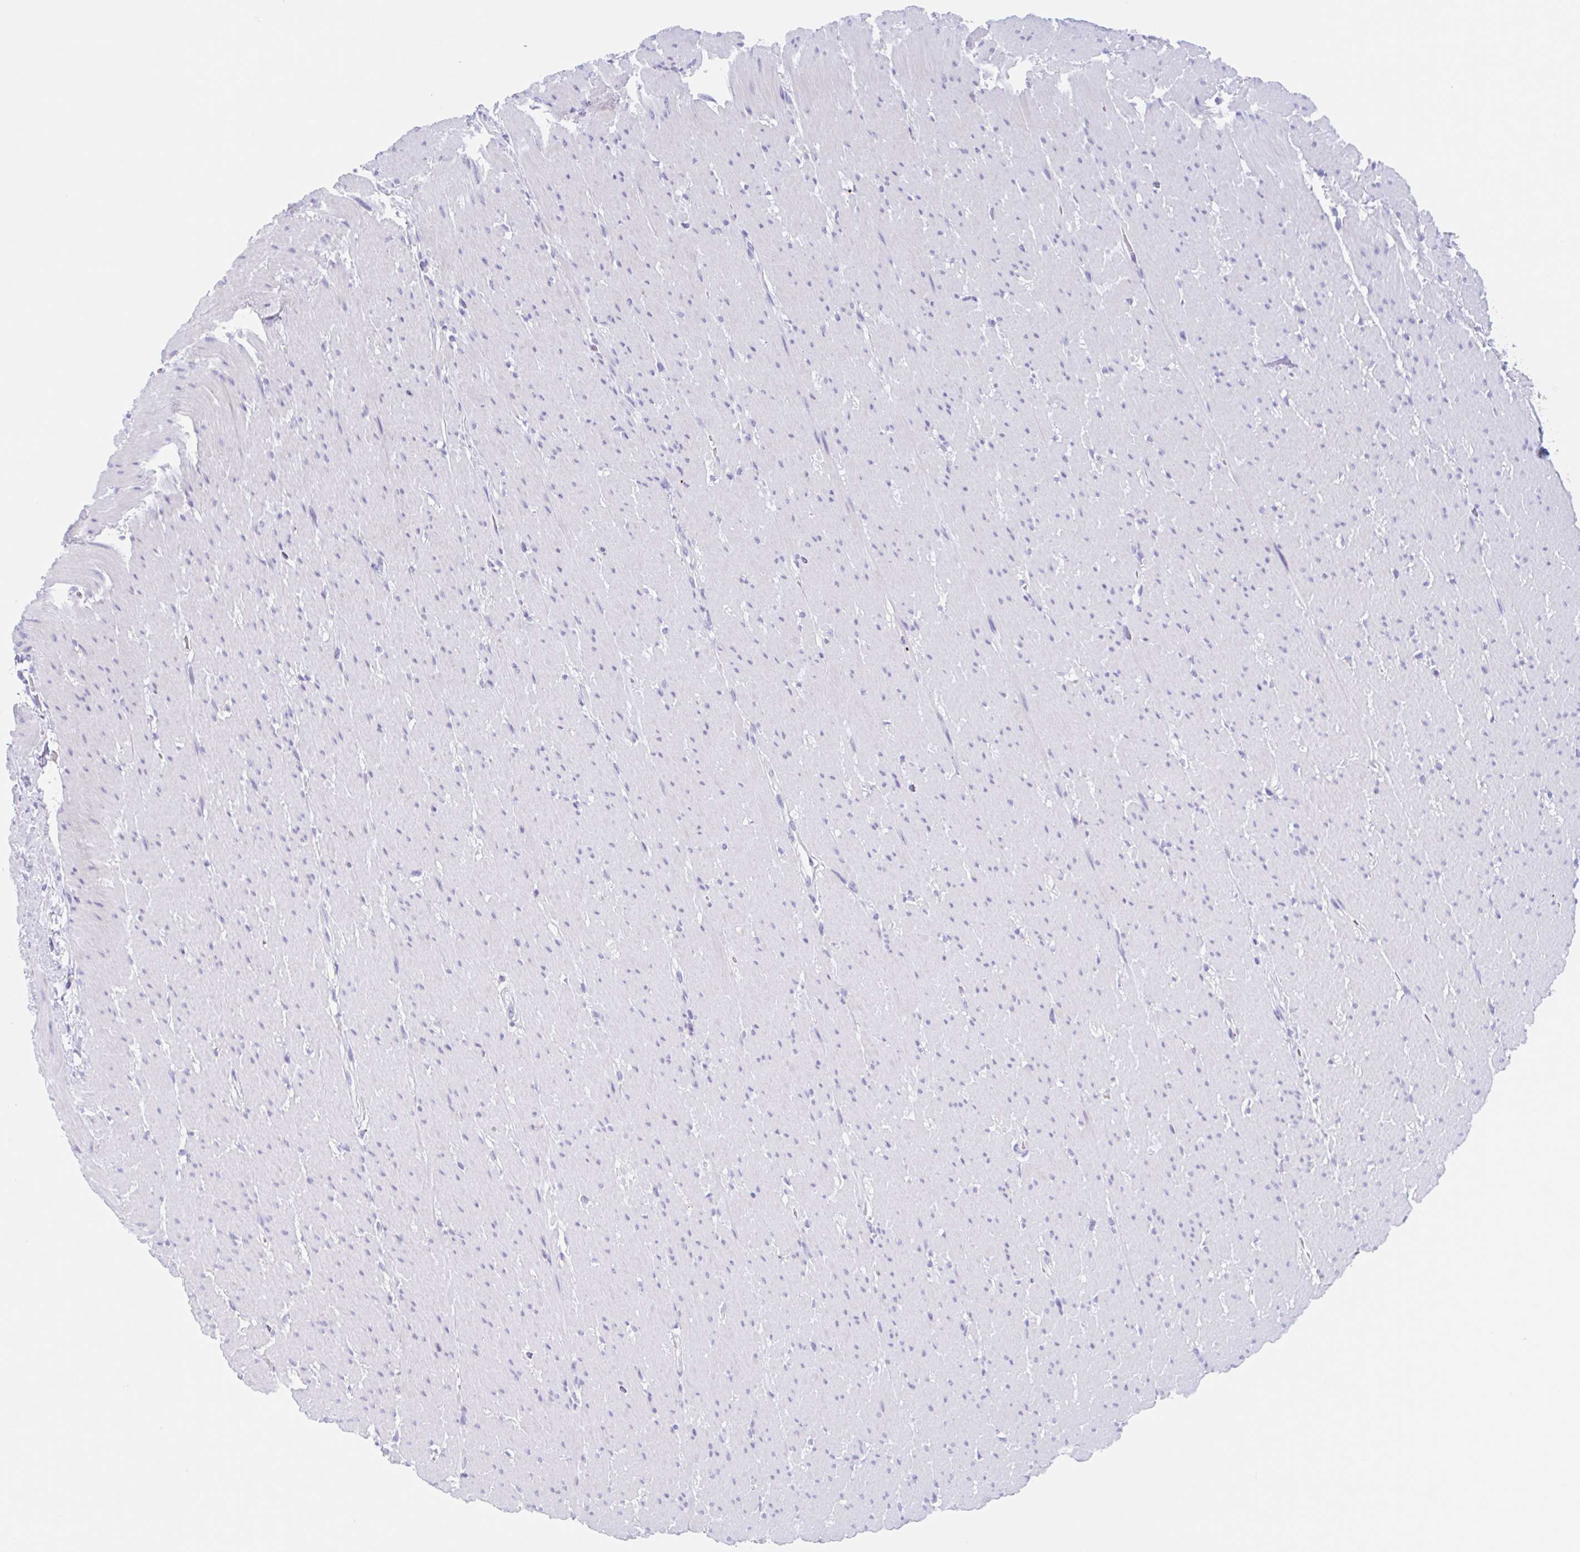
{"staining": {"intensity": "negative", "quantity": "none", "location": "none"}, "tissue": "smooth muscle", "cell_type": "Smooth muscle cells", "image_type": "normal", "snomed": [{"axis": "morphology", "description": "Normal tissue, NOS"}, {"axis": "topography", "description": "Smooth muscle"}, {"axis": "topography", "description": "Rectum"}], "caption": "IHC of normal smooth muscle displays no staining in smooth muscle cells.", "gene": "ANKRD9", "patient": {"sex": "male", "age": 53}}